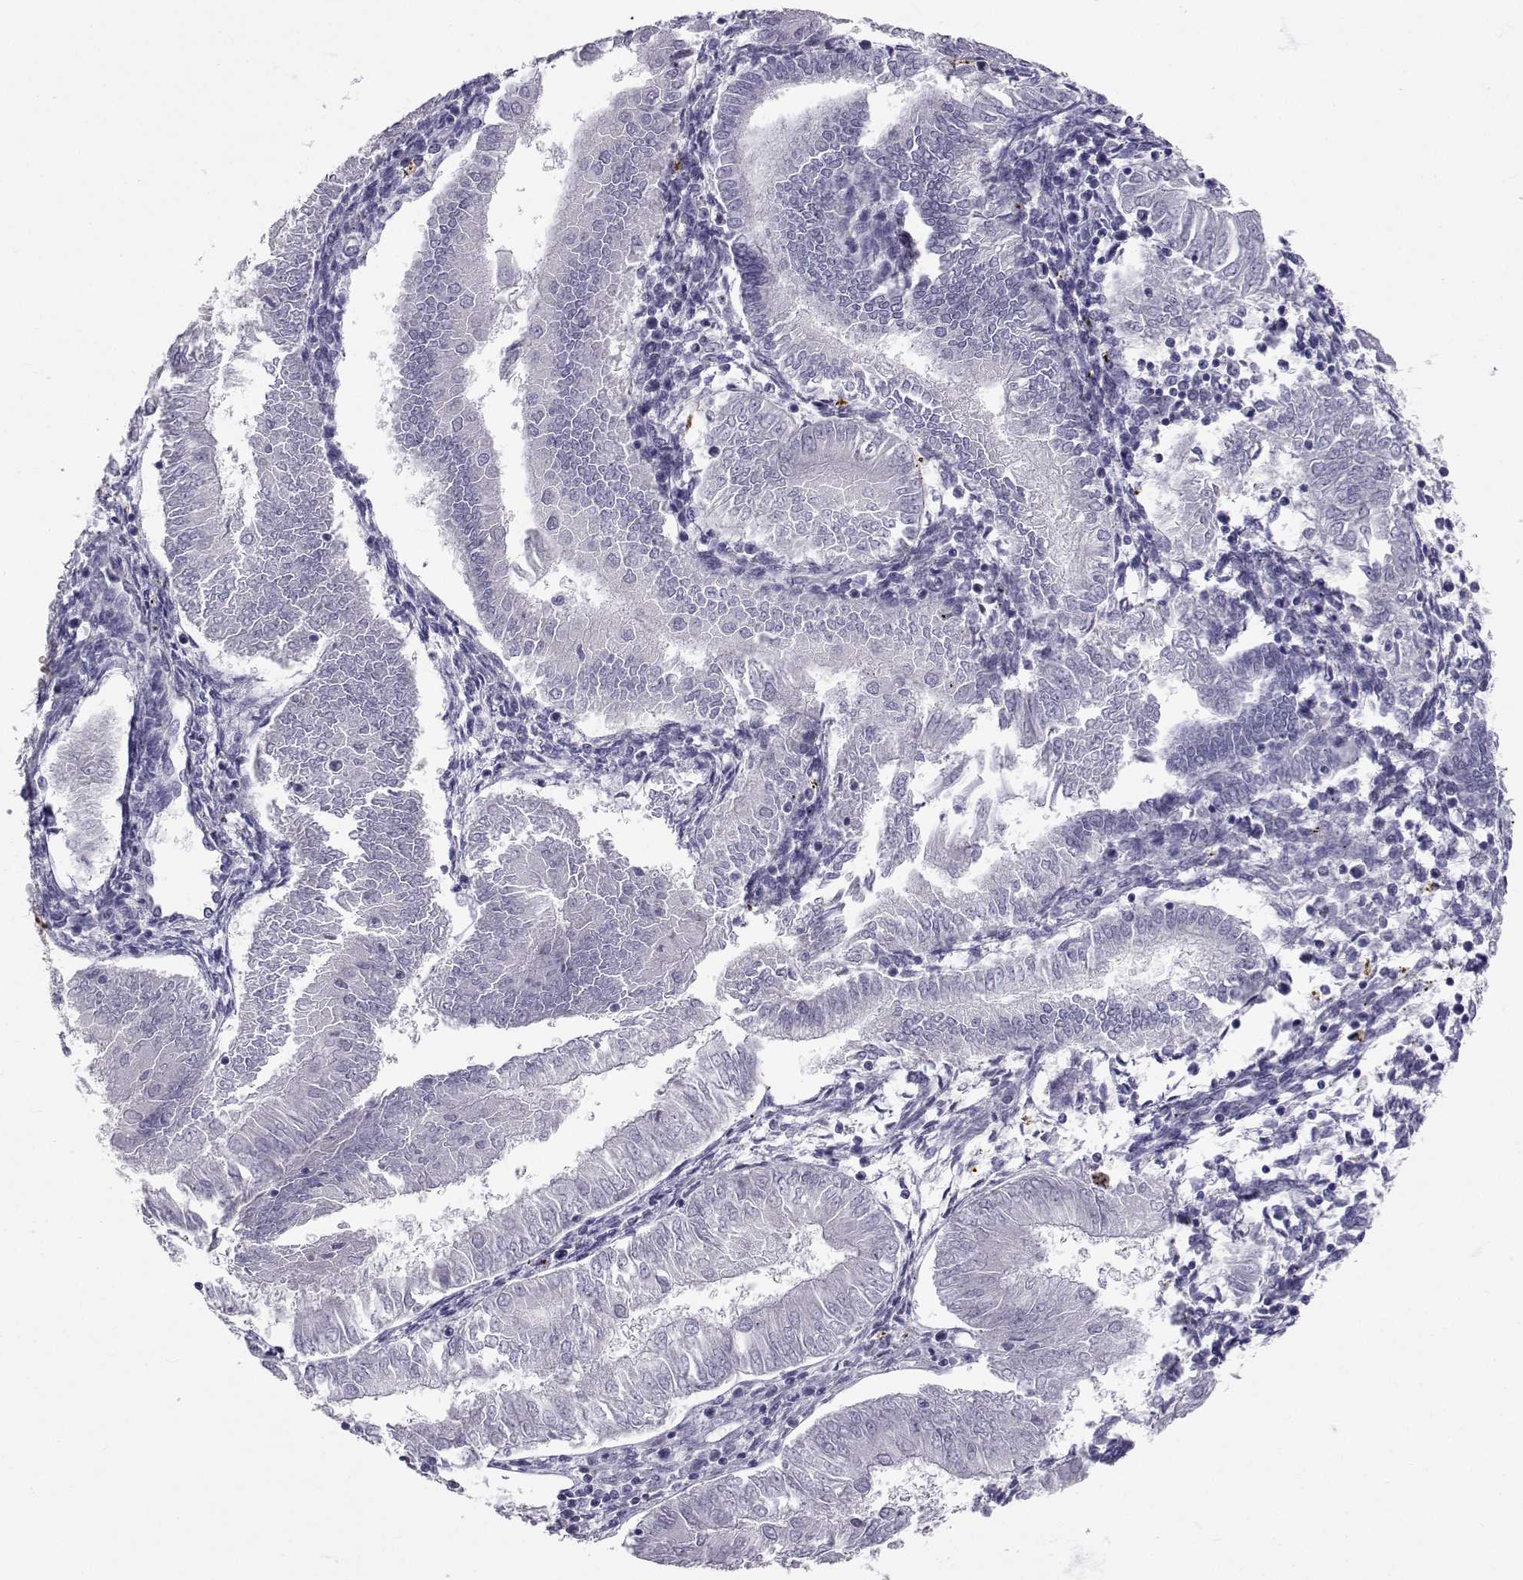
{"staining": {"intensity": "negative", "quantity": "none", "location": "none"}, "tissue": "endometrial cancer", "cell_type": "Tumor cells", "image_type": "cancer", "snomed": [{"axis": "morphology", "description": "Adenocarcinoma, NOS"}, {"axis": "topography", "description": "Endometrium"}], "caption": "High power microscopy micrograph of an immunohistochemistry (IHC) histopathology image of endometrial cancer, revealing no significant positivity in tumor cells.", "gene": "SLC6A3", "patient": {"sex": "female", "age": 53}}